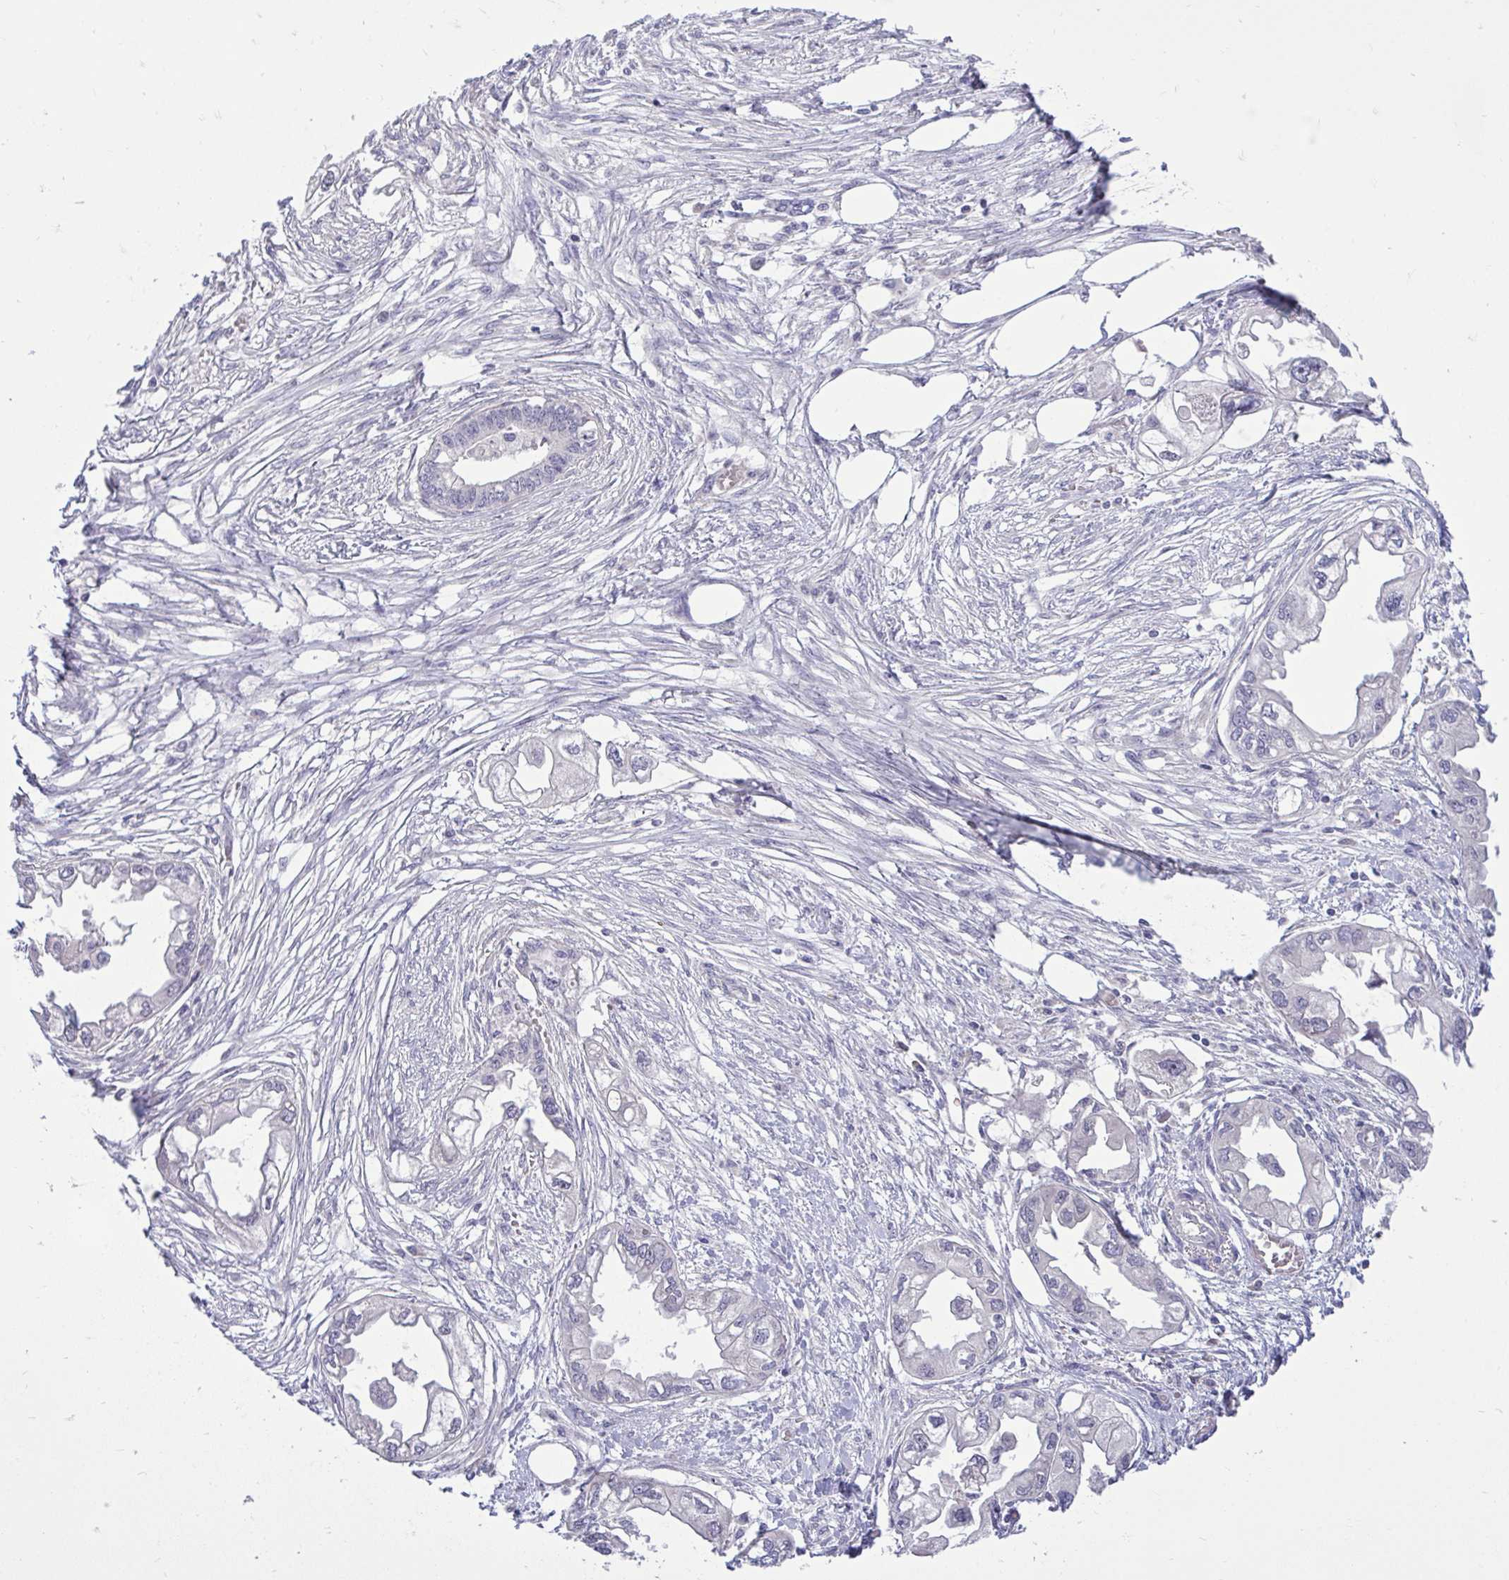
{"staining": {"intensity": "negative", "quantity": "none", "location": "none"}, "tissue": "endometrial cancer", "cell_type": "Tumor cells", "image_type": "cancer", "snomed": [{"axis": "morphology", "description": "Adenocarcinoma, NOS"}, {"axis": "morphology", "description": "Adenocarcinoma, metastatic, NOS"}, {"axis": "topography", "description": "Adipose tissue"}, {"axis": "topography", "description": "Endometrium"}], "caption": "The immunohistochemistry histopathology image has no significant positivity in tumor cells of endometrial metastatic adenocarcinoma tissue. Nuclei are stained in blue.", "gene": "HMBOX1", "patient": {"sex": "female", "age": 67}}